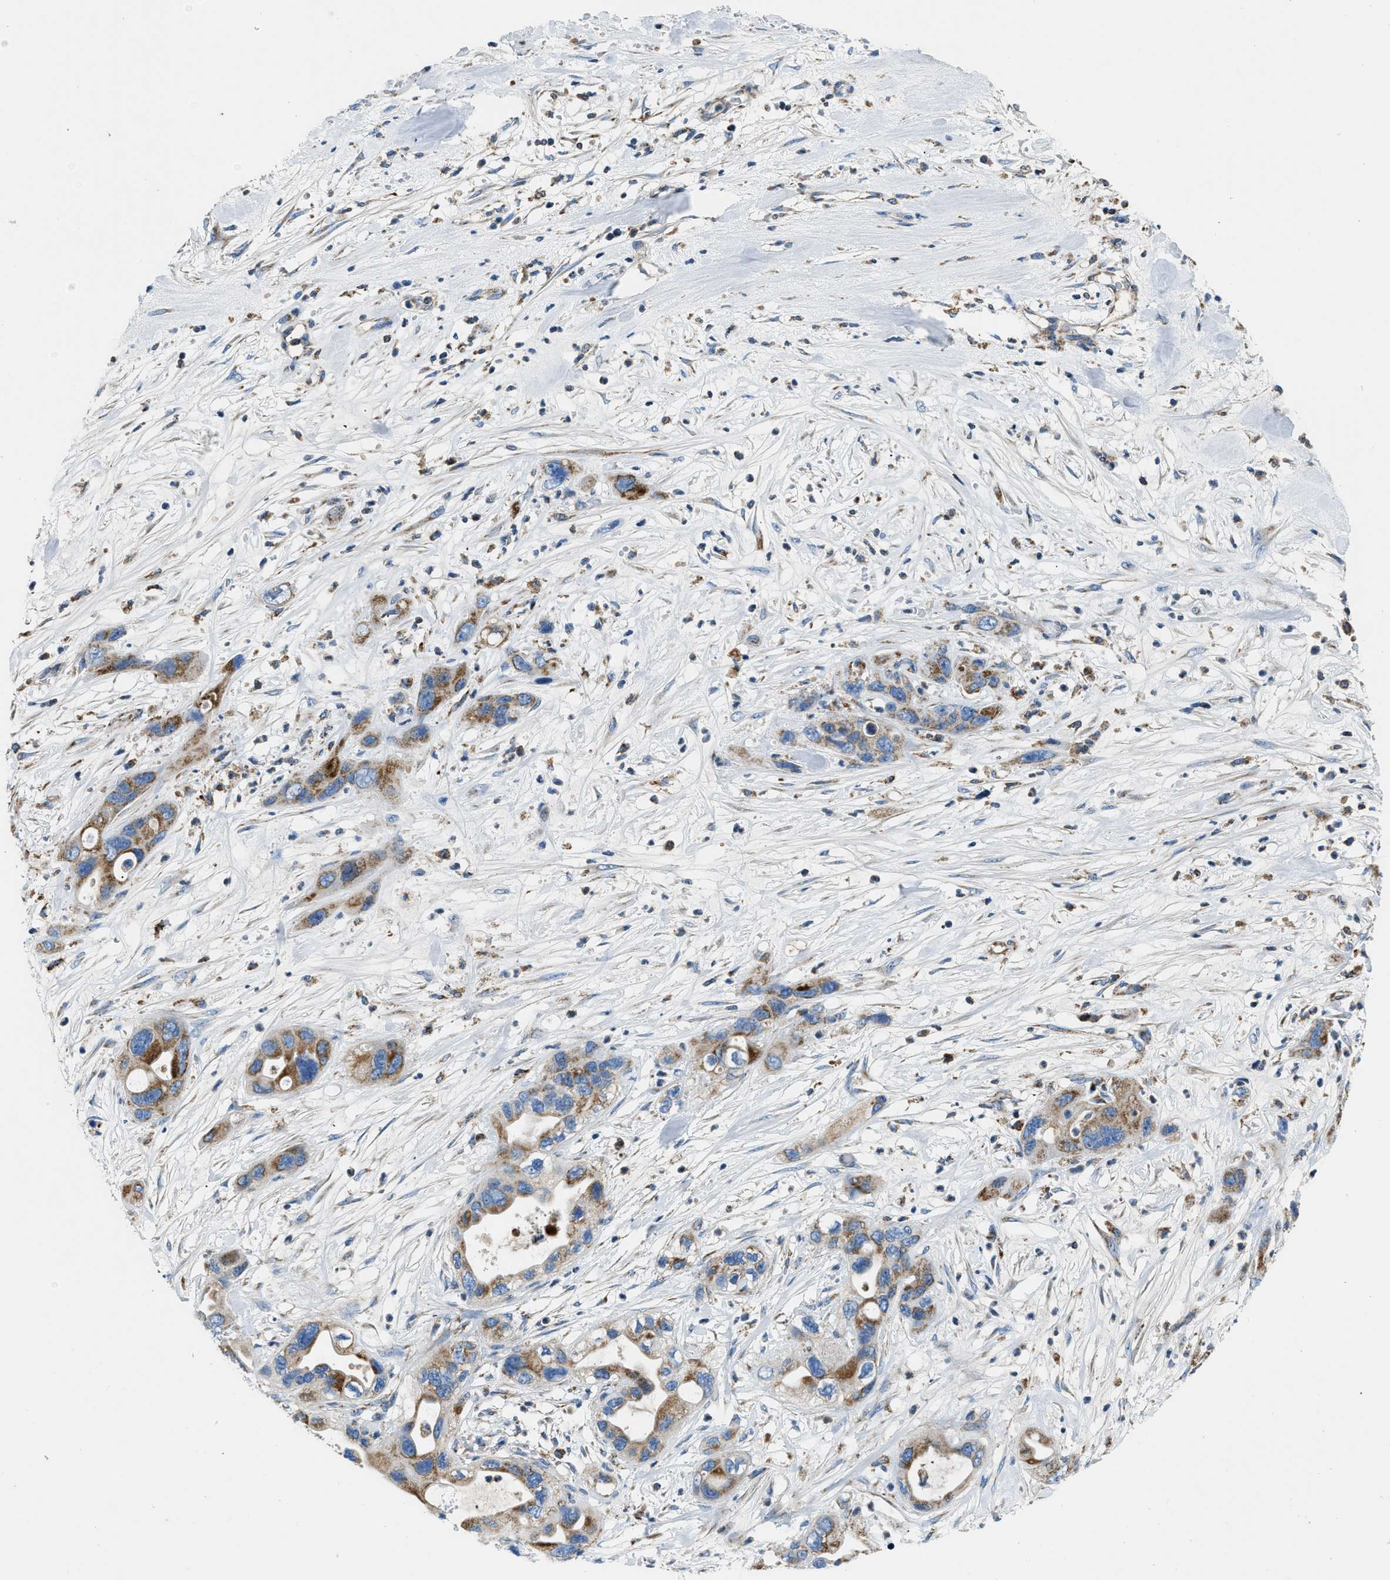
{"staining": {"intensity": "moderate", "quantity": ">75%", "location": "cytoplasmic/membranous"}, "tissue": "pancreatic cancer", "cell_type": "Tumor cells", "image_type": "cancer", "snomed": [{"axis": "morphology", "description": "Adenocarcinoma, NOS"}, {"axis": "topography", "description": "Pancreas"}], "caption": "Immunohistochemical staining of pancreatic adenocarcinoma reveals medium levels of moderate cytoplasmic/membranous staining in about >75% of tumor cells. (Brightfield microscopy of DAB IHC at high magnification).", "gene": "ACADVL", "patient": {"sex": "female", "age": 71}}